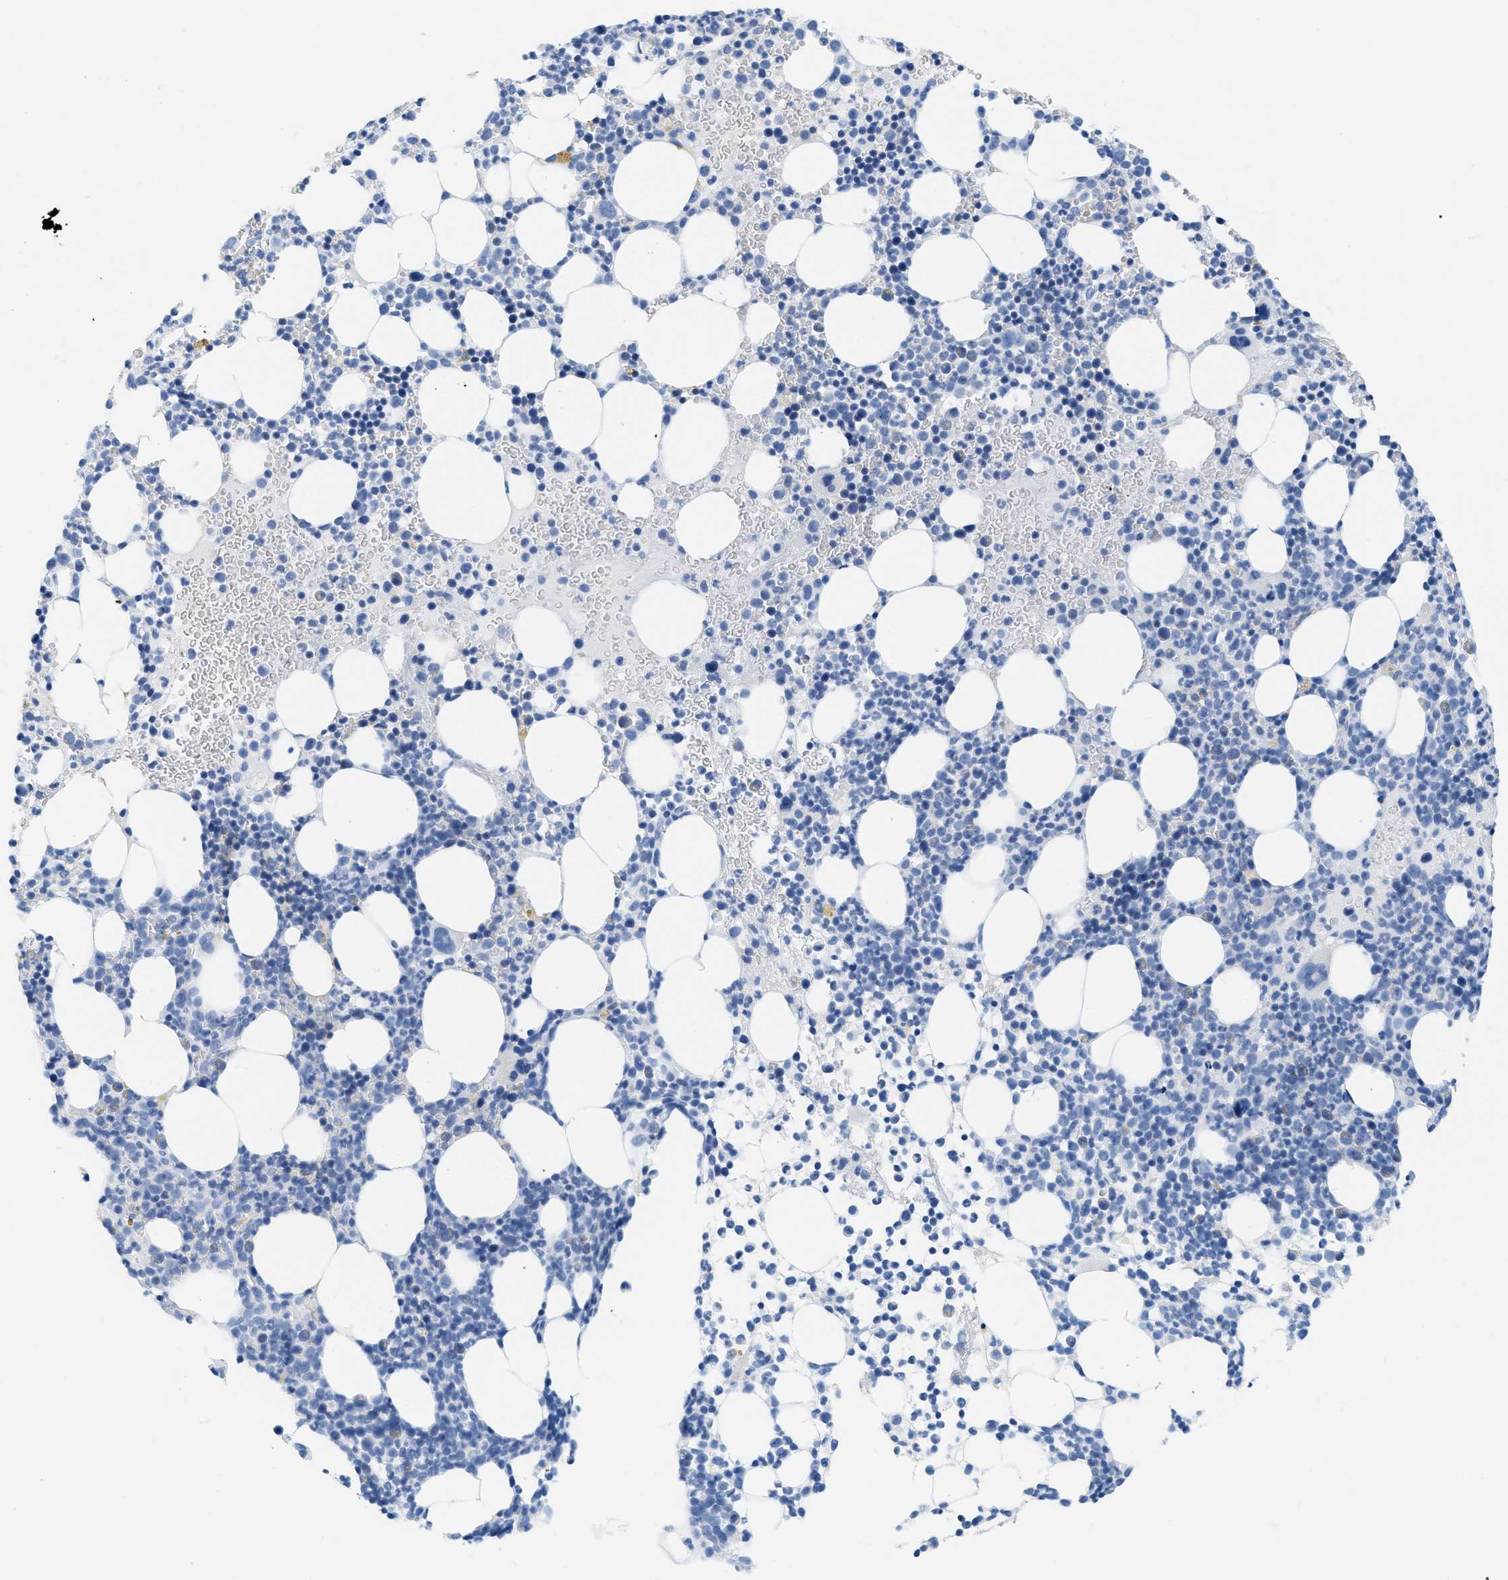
{"staining": {"intensity": "negative", "quantity": "none", "location": "none"}, "tissue": "bone marrow", "cell_type": "Hematopoietic cells", "image_type": "normal", "snomed": [{"axis": "morphology", "description": "Normal tissue, NOS"}, {"axis": "morphology", "description": "Inflammation, NOS"}, {"axis": "topography", "description": "Bone marrow"}], "caption": "High power microscopy image of an IHC micrograph of normal bone marrow, revealing no significant positivity in hematopoietic cells.", "gene": "ASGR1", "patient": {"sex": "female", "age": 67}}